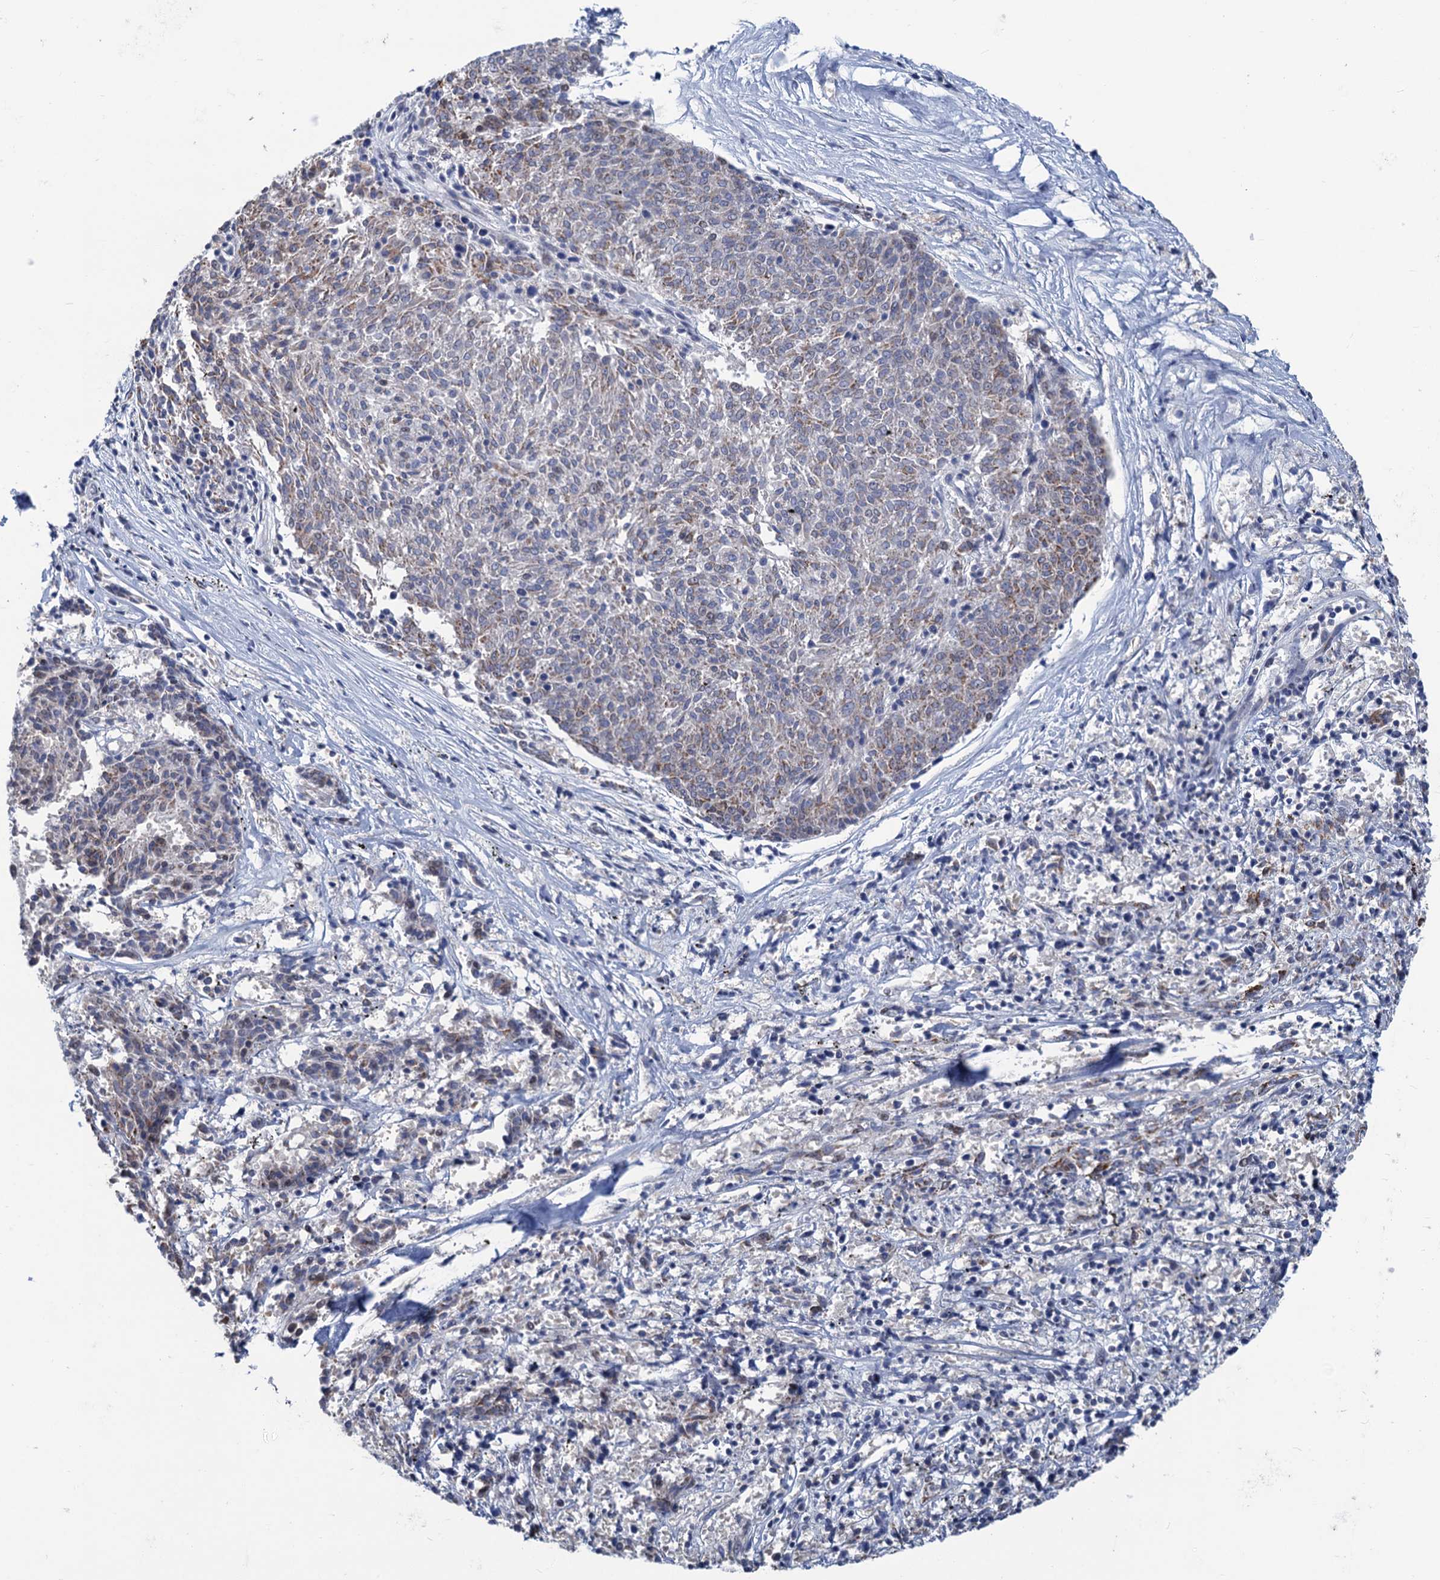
{"staining": {"intensity": "weak", "quantity": "25%-75%", "location": "cytoplasmic/membranous"}, "tissue": "melanoma", "cell_type": "Tumor cells", "image_type": "cancer", "snomed": [{"axis": "morphology", "description": "Malignant melanoma, NOS"}, {"axis": "topography", "description": "Skin"}], "caption": "High-magnification brightfield microscopy of melanoma stained with DAB (brown) and counterstained with hematoxylin (blue). tumor cells exhibit weak cytoplasmic/membranous positivity is identified in about25%-75% of cells.", "gene": "ESYT3", "patient": {"sex": "female", "age": 72}}